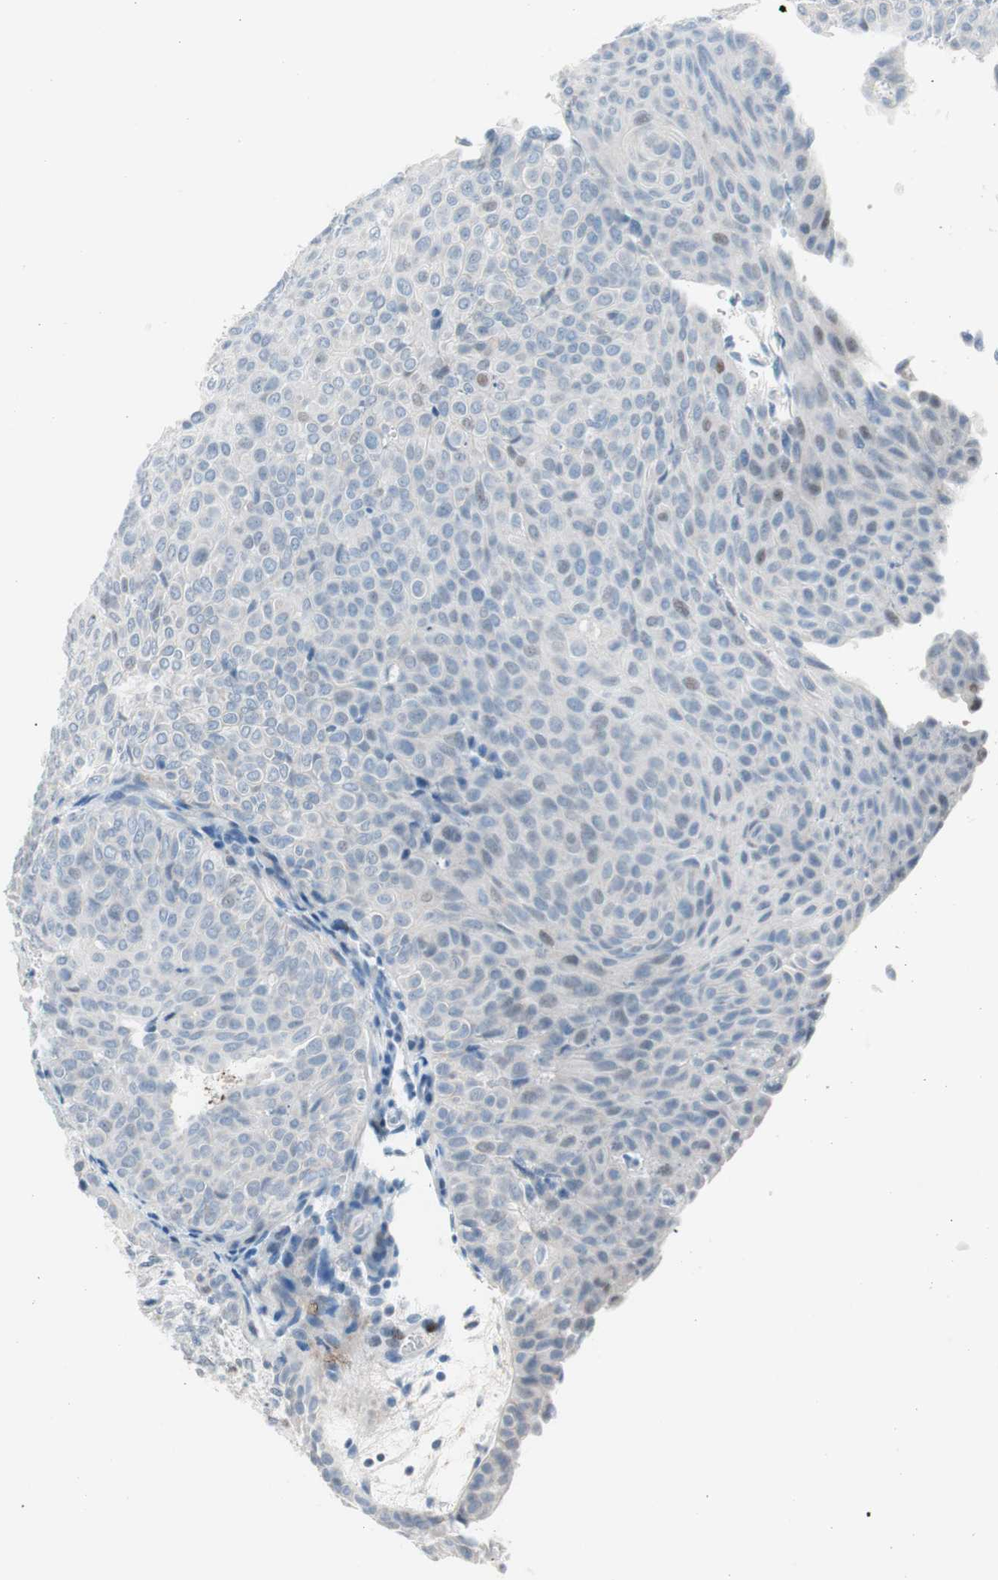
{"staining": {"intensity": "weak", "quantity": "<25%", "location": "nuclear"}, "tissue": "urothelial cancer", "cell_type": "Tumor cells", "image_type": "cancer", "snomed": [{"axis": "morphology", "description": "Urothelial carcinoma, Low grade"}, {"axis": "topography", "description": "Urinary bladder"}], "caption": "Urothelial cancer stained for a protein using immunohistochemistry shows no staining tumor cells.", "gene": "FOSL1", "patient": {"sex": "male", "age": 78}}